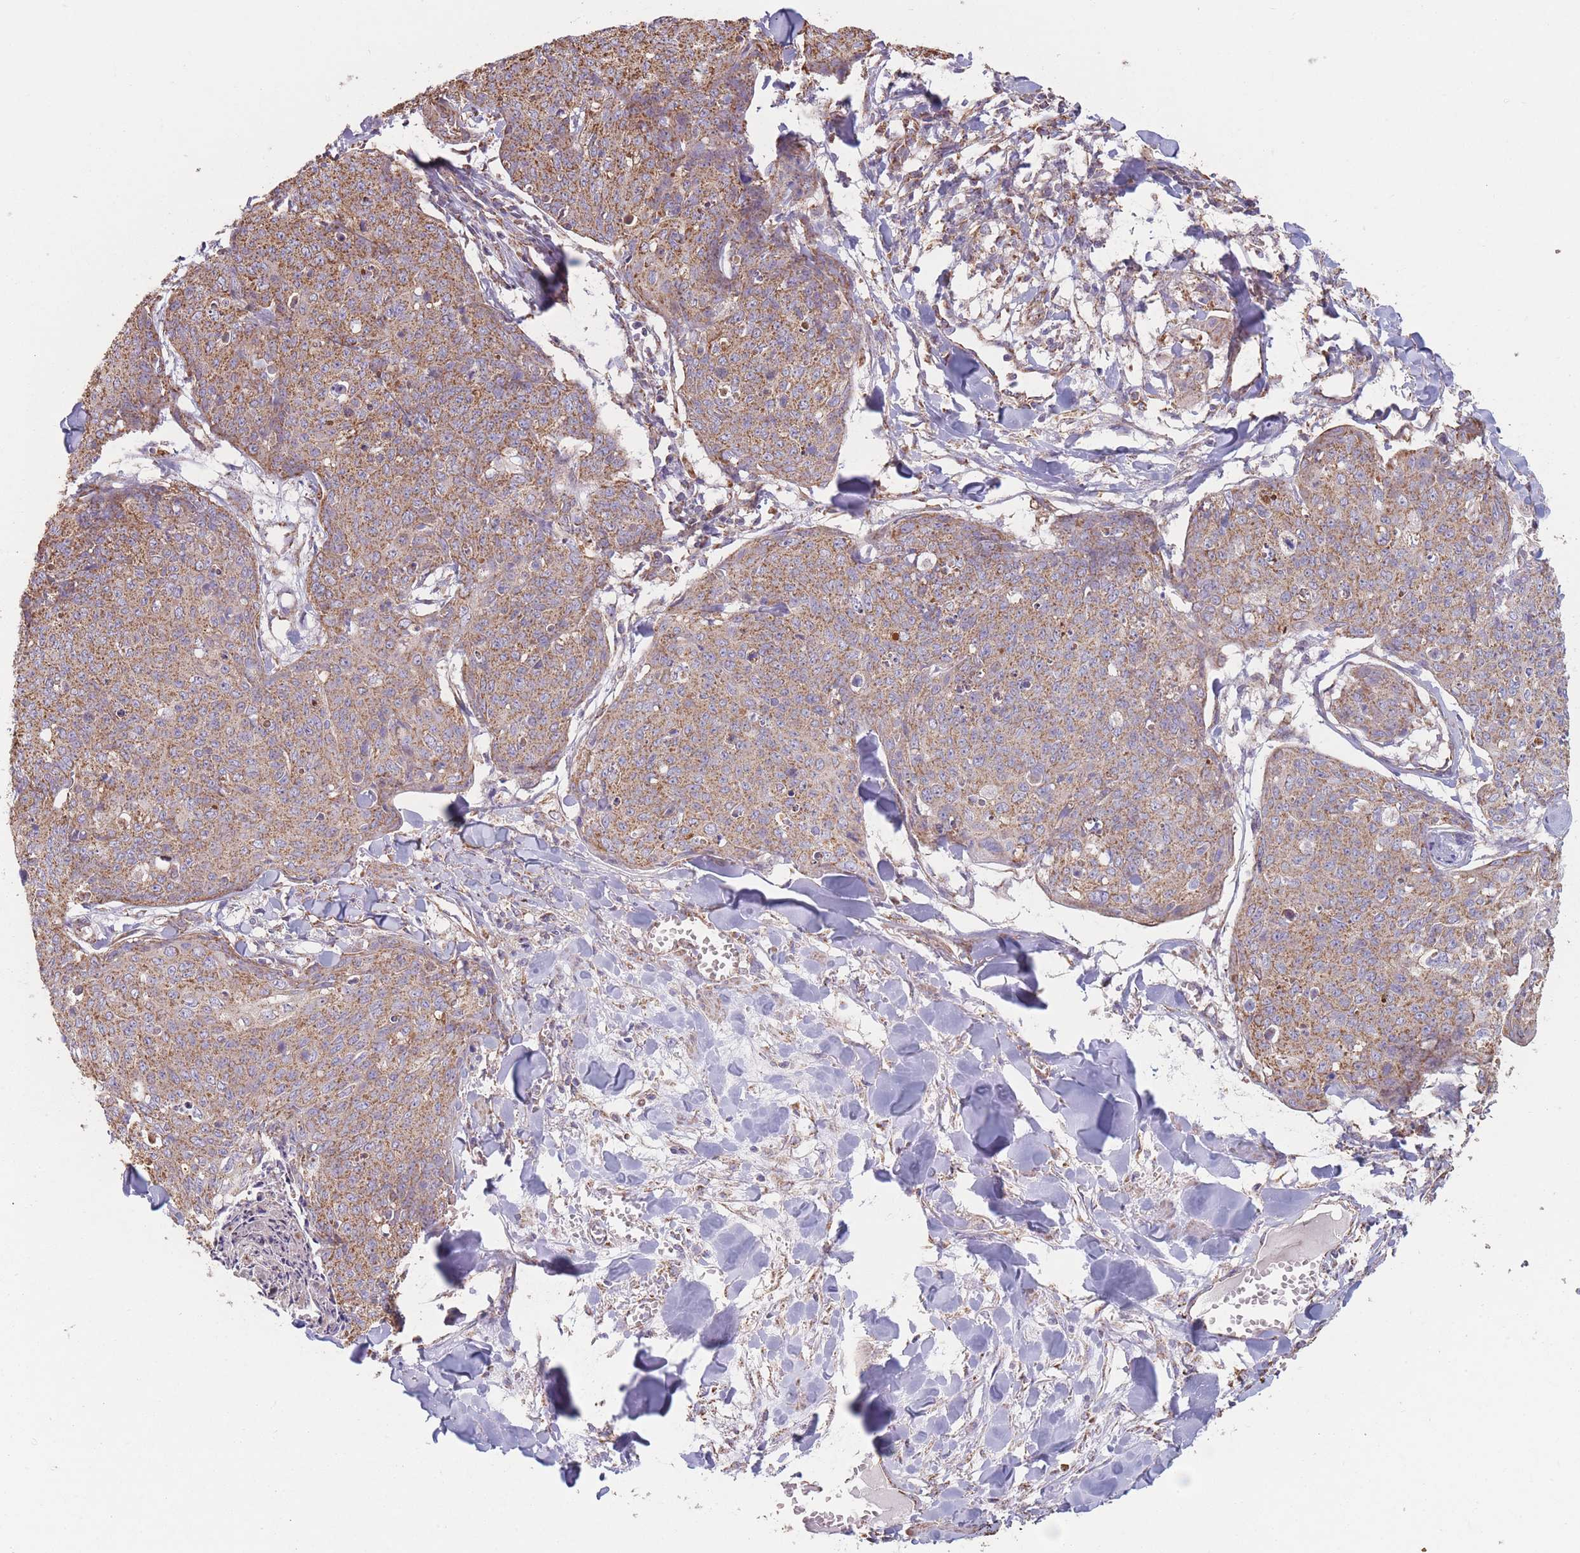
{"staining": {"intensity": "moderate", "quantity": ">75%", "location": "cytoplasmic/membranous"}, "tissue": "skin cancer", "cell_type": "Tumor cells", "image_type": "cancer", "snomed": [{"axis": "morphology", "description": "Squamous cell carcinoma, NOS"}, {"axis": "topography", "description": "Skin"}, {"axis": "topography", "description": "Vulva"}], "caption": "Brown immunohistochemical staining in skin cancer exhibits moderate cytoplasmic/membranous positivity in about >75% of tumor cells. Using DAB (3,3'-diaminobenzidine) (brown) and hematoxylin (blue) stains, captured at high magnification using brightfield microscopy.", "gene": "KIF16B", "patient": {"sex": "female", "age": 85}}